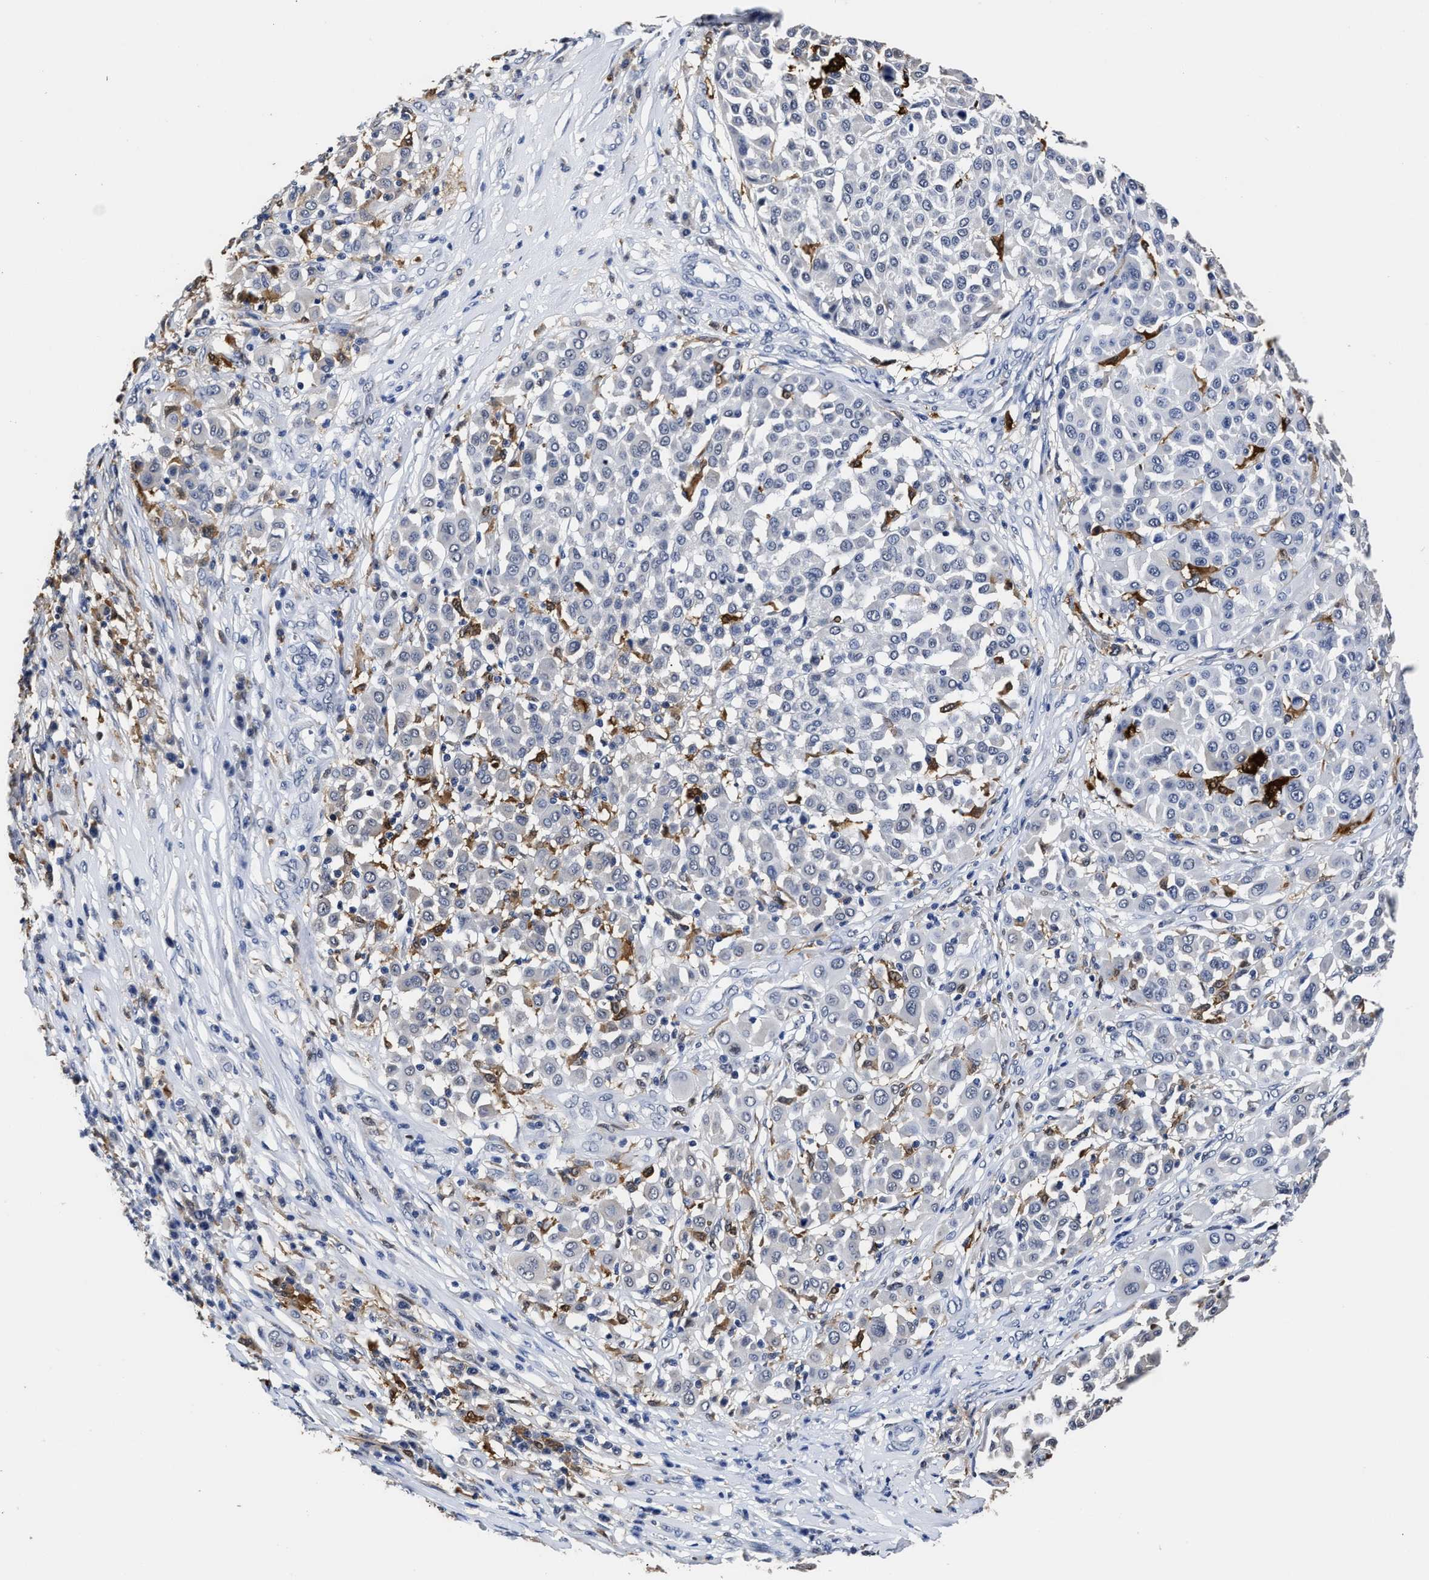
{"staining": {"intensity": "negative", "quantity": "none", "location": "none"}, "tissue": "melanoma", "cell_type": "Tumor cells", "image_type": "cancer", "snomed": [{"axis": "morphology", "description": "Malignant melanoma, Metastatic site"}, {"axis": "topography", "description": "Soft tissue"}], "caption": "Immunohistochemistry micrograph of neoplastic tissue: human melanoma stained with DAB (3,3'-diaminobenzidine) reveals no significant protein staining in tumor cells.", "gene": "PRPF4B", "patient": {"sex": "male", "age": 41}}